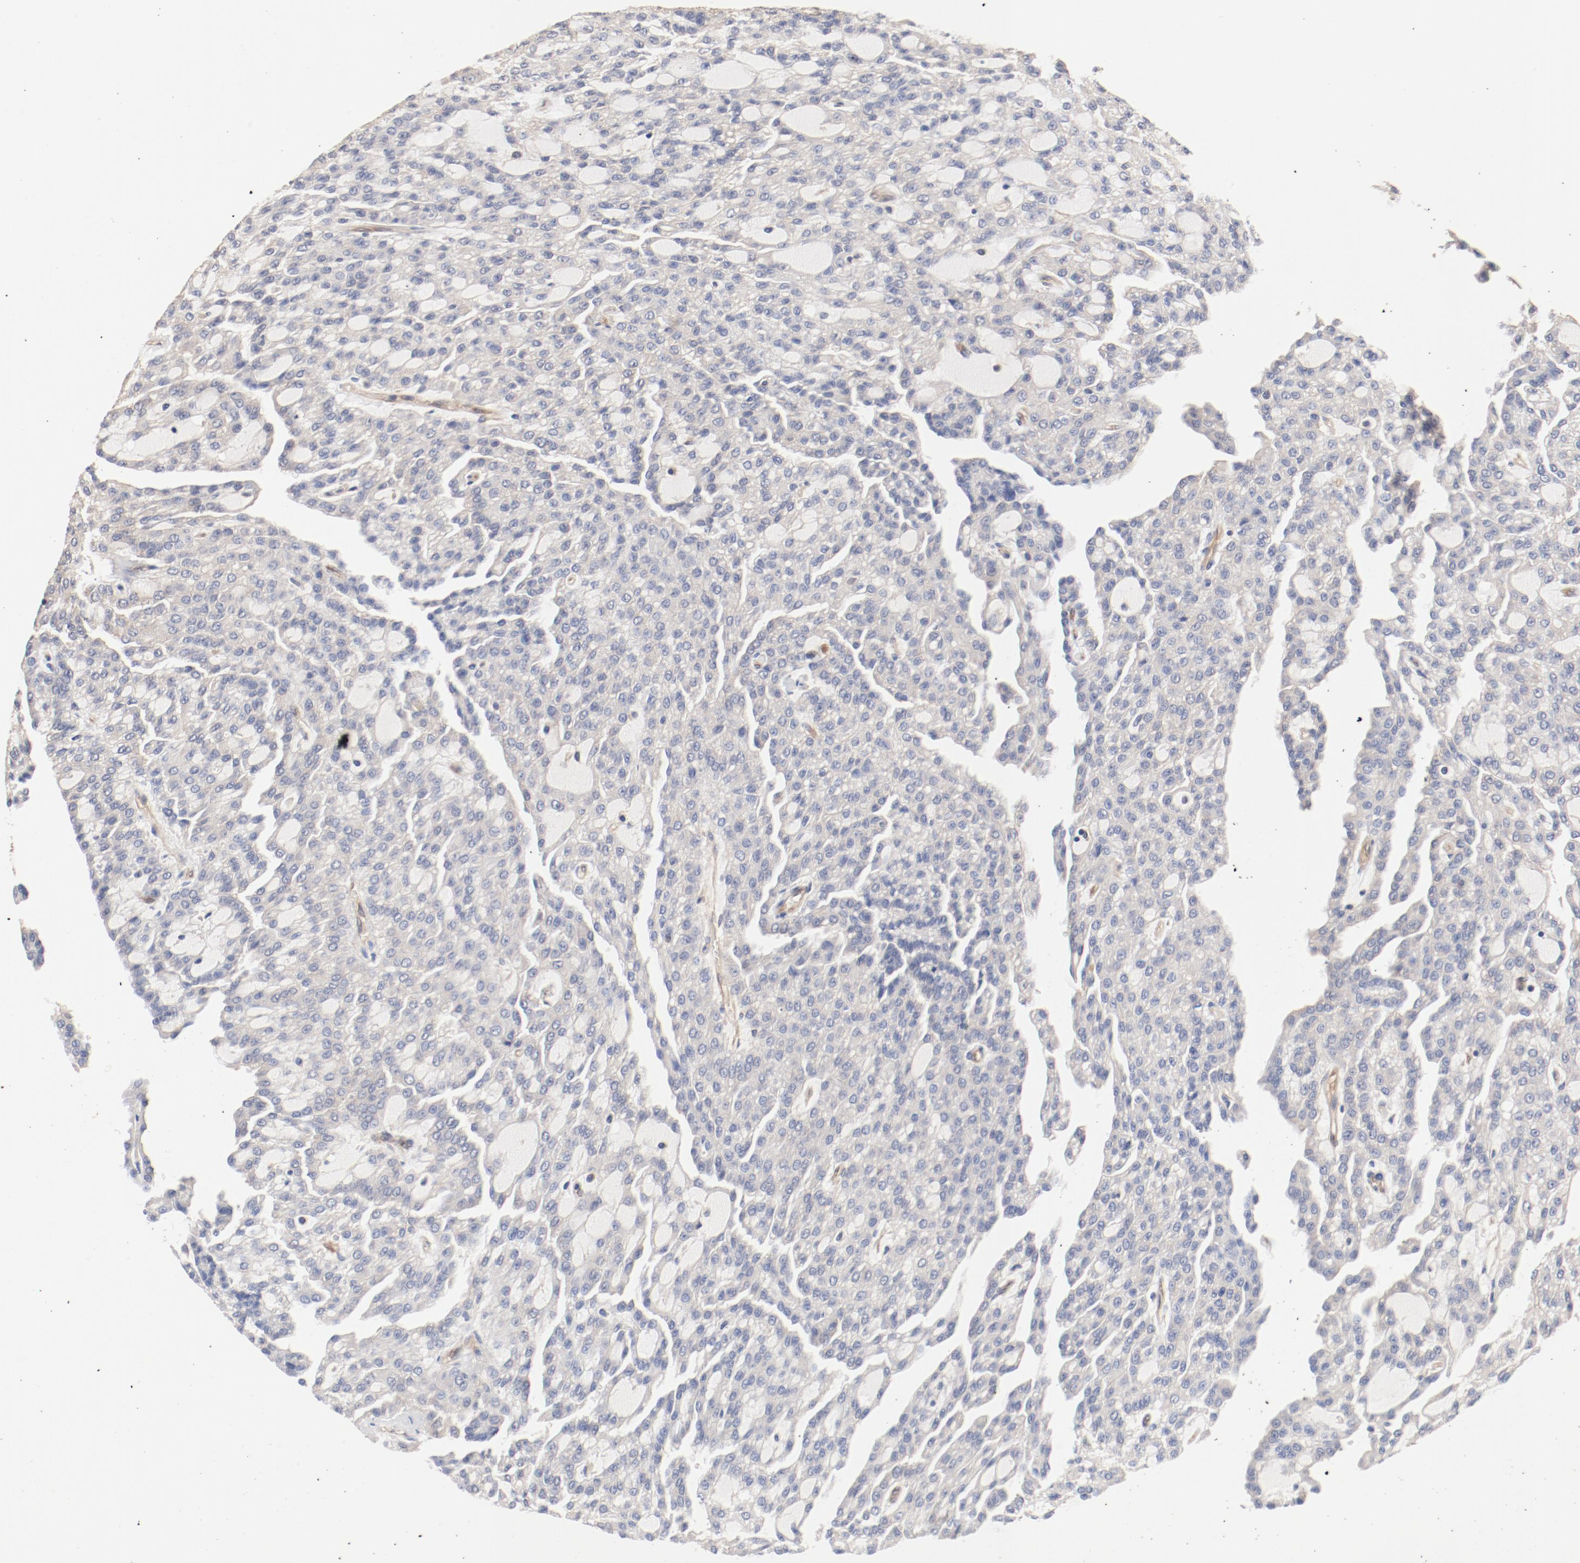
{"staining": {"intensity": "weak", "quantity": ">75%", "location": "cytoplasmic/membranous"}, "tissue": "renal cancer", "cell_type": "Tumor cells", "image_type": "cancer", "snomed": [{"axis": "morphology", "description": "Adenocarcinoma, NOS"}, {"axis": "topography", "description": "Kidney"}], "caption": "Immunohistochemical staining of renal cancer reveals weak cytoplasmic/membranous protein staining in about >75% of tumor cells.", "gene": "UBE2J1", "patient": {"sex": "male", "age": 63}}